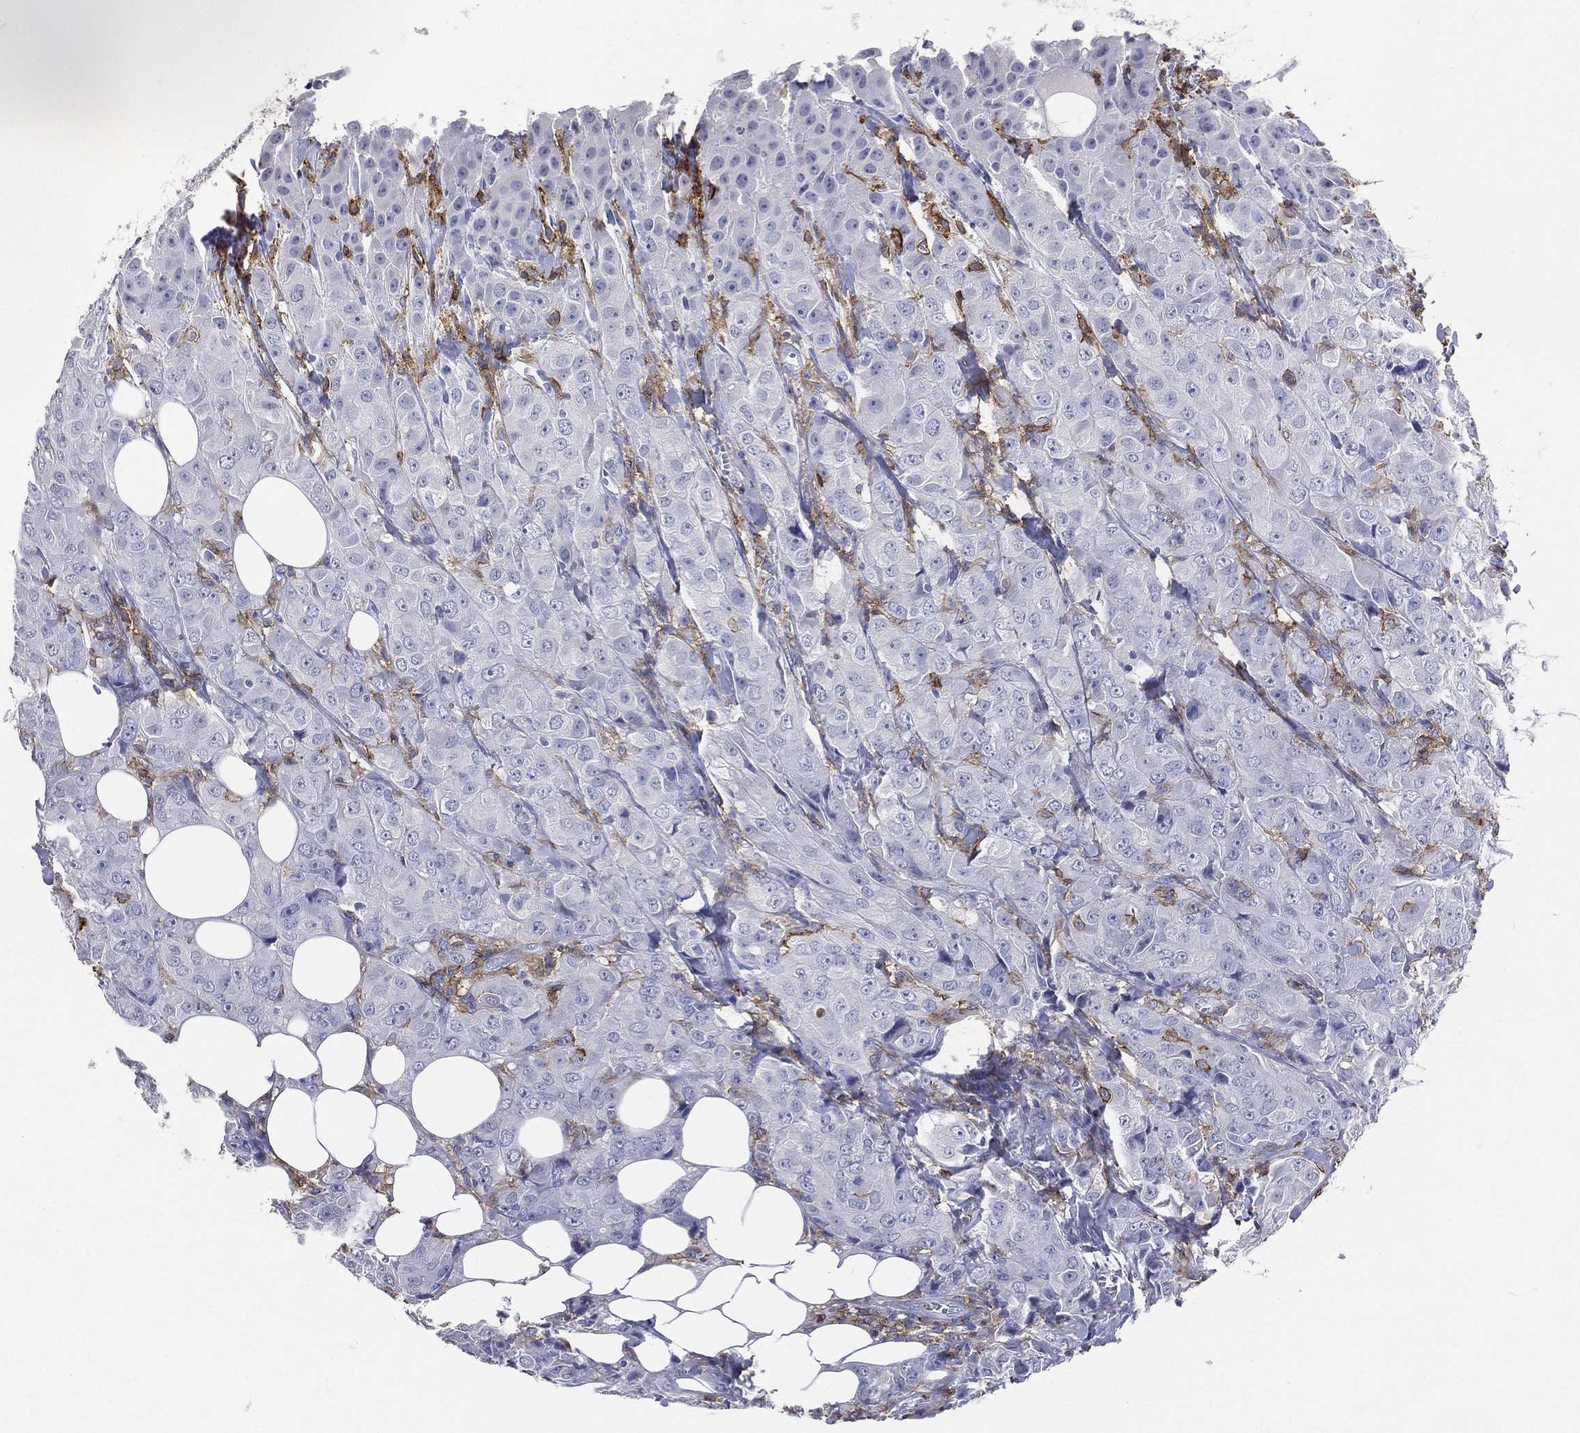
{"staining": {"intensity": "negative", "quantity": "none", "location": "none"}, "tissue": "breast cancer", "cell_type": "Tumor cells", "image_type": "cancer", "snomed": [{"axis": "morphology", "description": "Duct carcinoma"}, {"axis": "topography", "description": "Breast"}], "caption": "This is a image of immunohistochemistry (IHC) staining of breast cancer (intraductal carcinoma), which shows no staining in tumor cells. Brightfield microscopy of immunohistochemistry stained with DAB (brown) and hematoxylin (blue), captured at high magnification.", "gene": "CD33", "patient": {"sex": "female", "age": 43}}